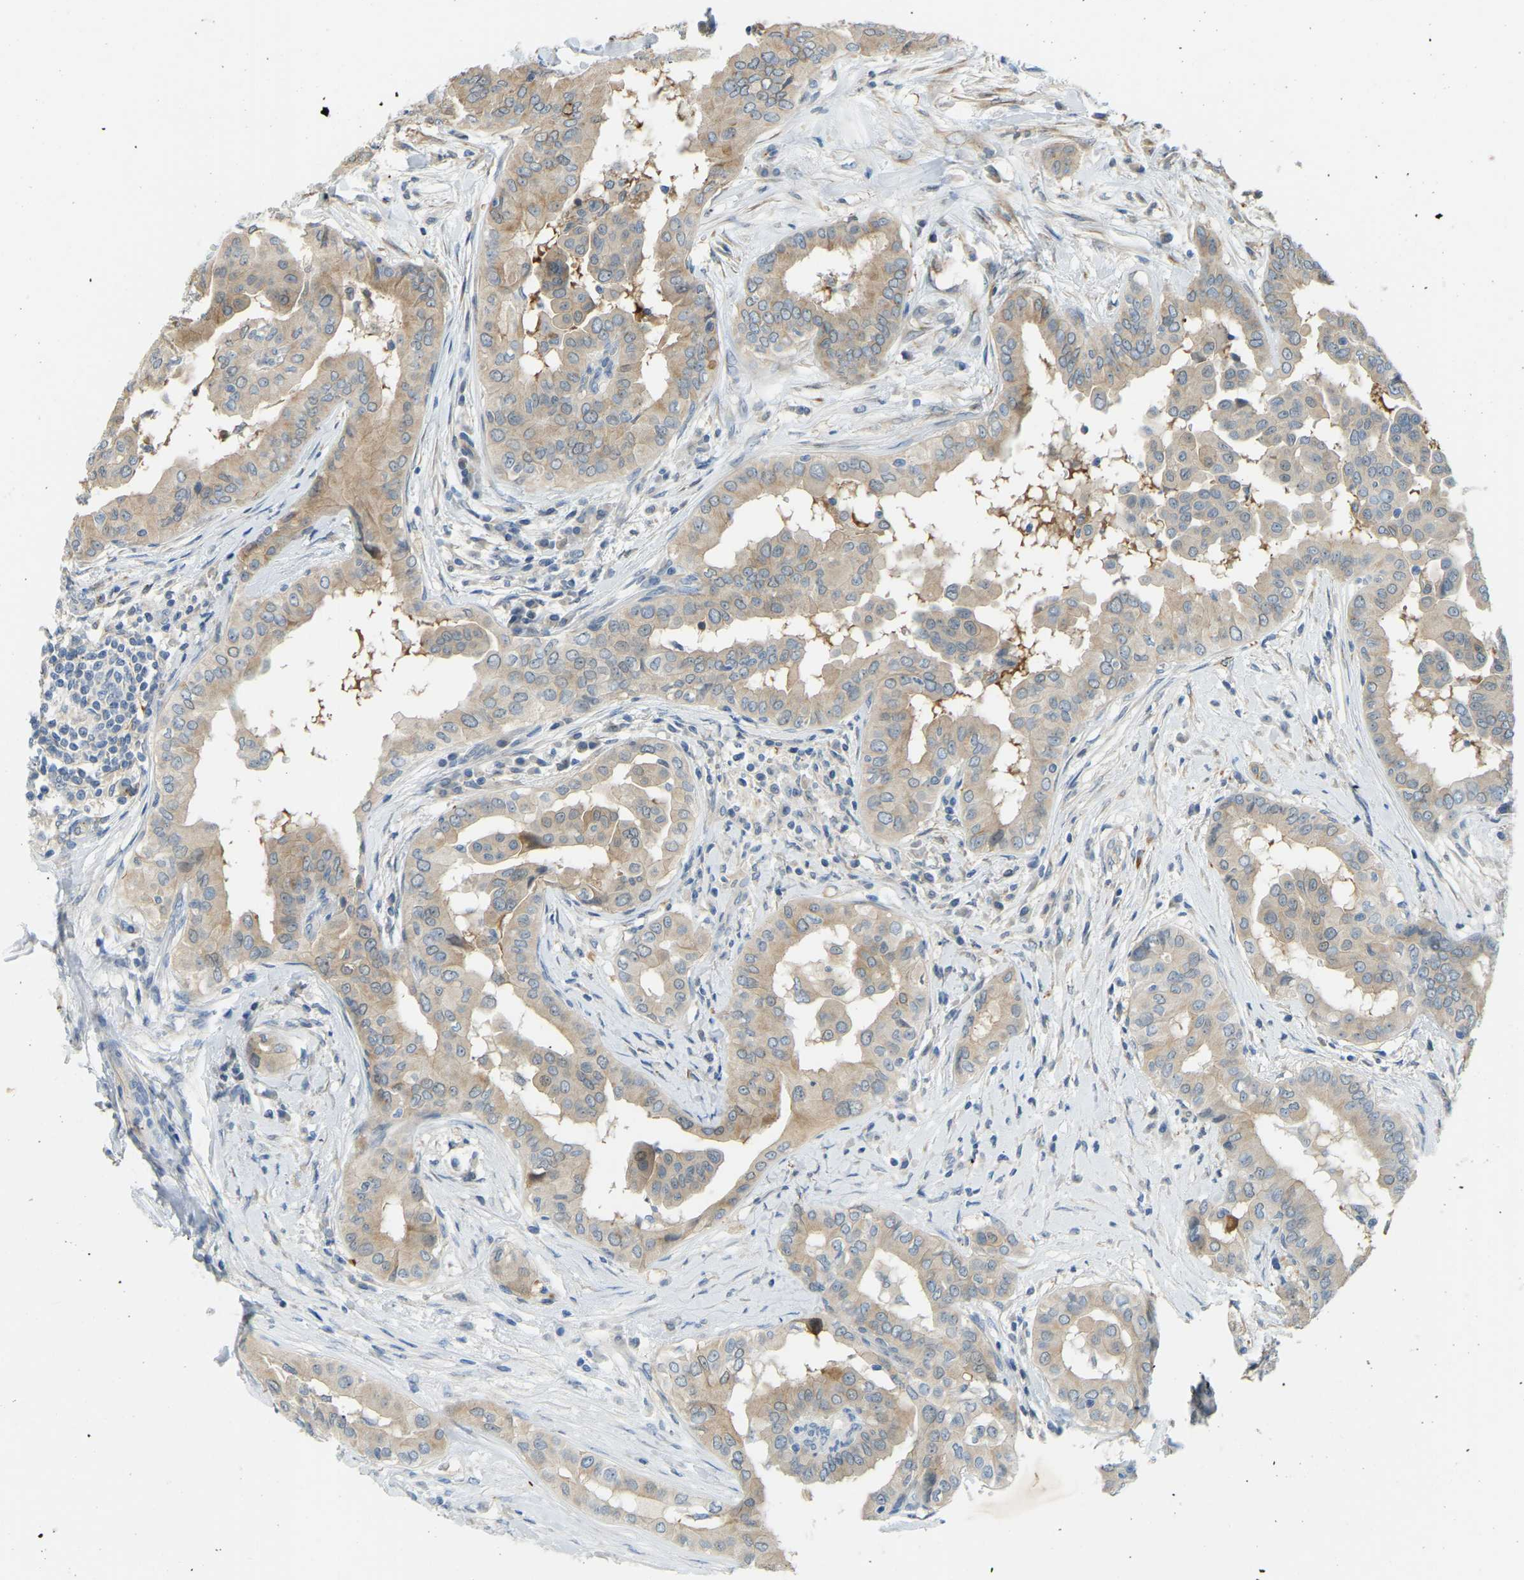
{"staining": {"intensity": "weak", "quantity": ">75%", "location": "cytoplasmic/membranous"}, "tissue": "thyroid cancer", "cell_type": "Tumor cells", "image_type": "cancer", "snomed": [{"axis": "morphology", "description": "Papillary adenocarcinoma, NOS"}, {"axis": "topography", "description": "Thyroid gland"}], "caption": "There is low levels of weak cytoplasmic/membranous staining in tumor cells of thyroid papillary adenocarcinoma, as demonstrated by immunohistochemical staining (brown color).", "gene": "NME8", "patient": {"sex": "male", "age": 33}}